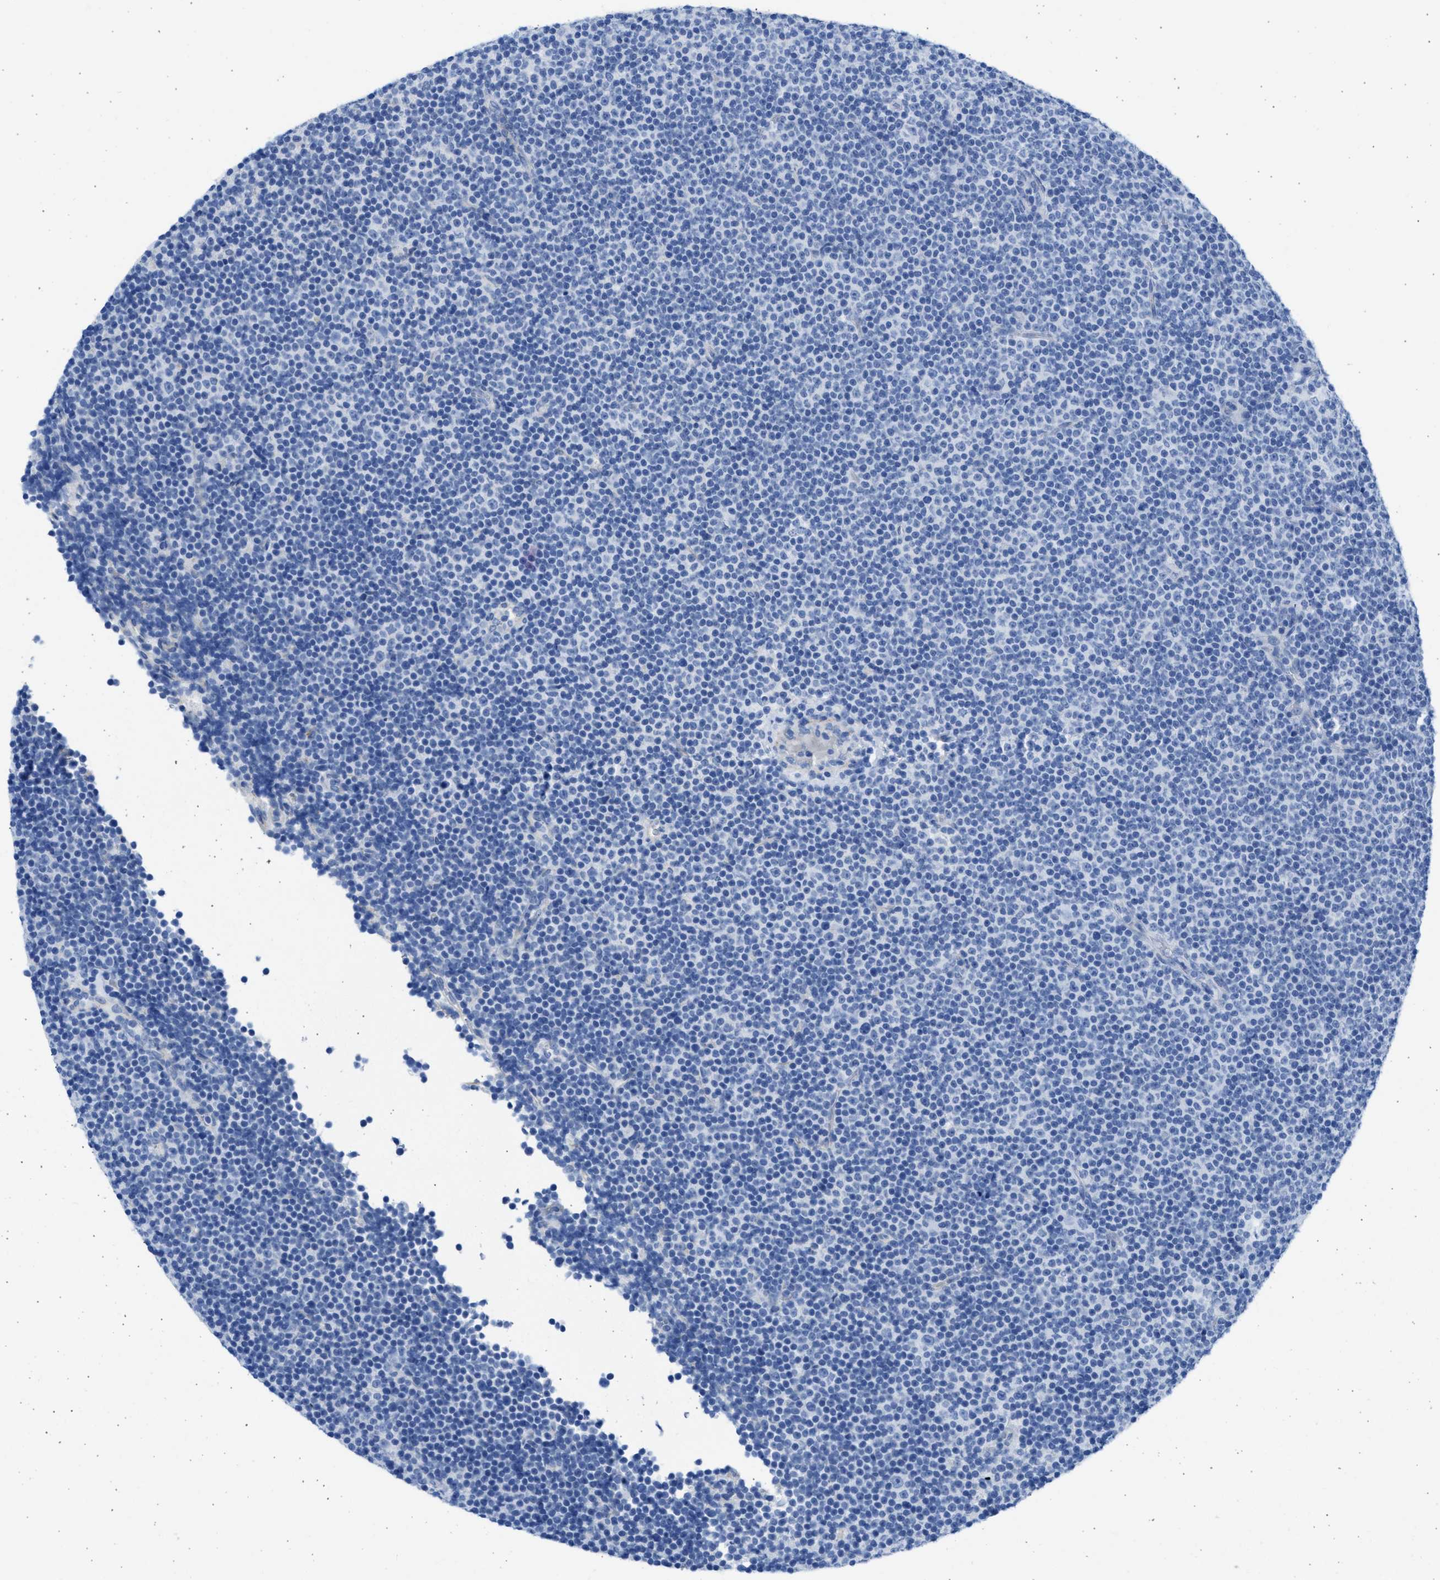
{"staining": {"intensity": "negative", "quantity": "none", "location": "none"}, "tissue": "lymphoma", "cell_type": "Tumor cells", "image_type": "cancer", "snomed": [{"axis": "morphology", "description": "Malignant lymphoma, non-Hodgkin's type, Low grade"}, {"axis": "topography", "description": "Lymph node"}], "caption": "IHC micrograph of neoplastic tissue: low-grade malignant lymphoma, non-Hodgkin's type stained with DAB (3,3'-diaminobenzidine) shows no significant protein staining in tumor cells. (DAB immunohistochemistry with hematoxylin counter stain).", "gene": "SPATA3", "patient": {"sex": "female", "age": 67}}